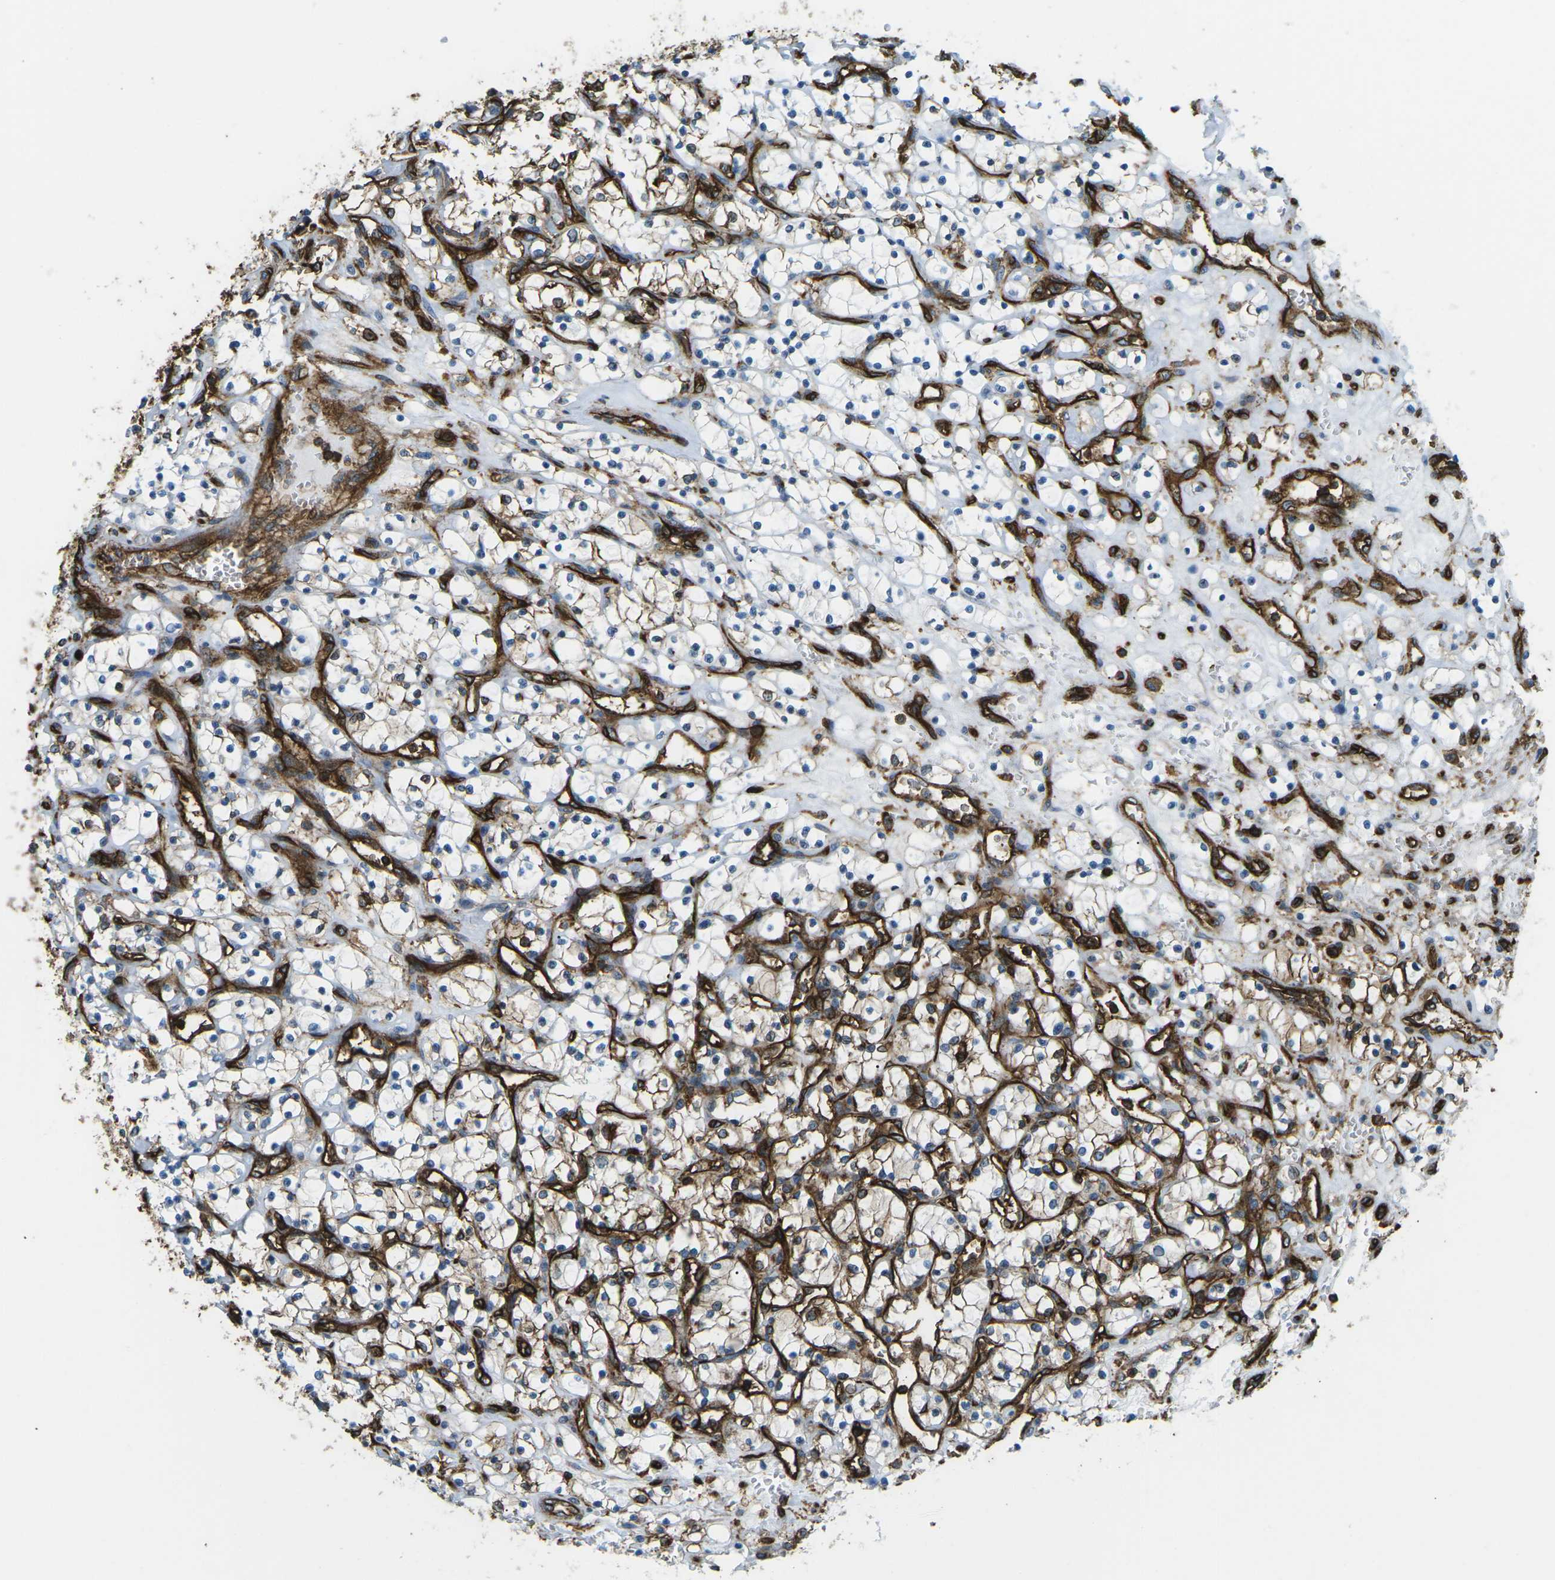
{"staining": {"intensity": "moderate", "quantity": "25%-75%", "location": "cytoplasmic/membranous"}, "tissue": "renal cancer", "cell_type": "Tumor cells", "image_type": "cancer", "snomed": [{"axis": "morphology", "description": "Adenocarcinoma, NOS"}, {"axis": "topography", "description": "Kidney"}], "caption": "There is medium levels of moderate cytoplasmic/membranous positivity in tumor cells of renal cancer (adenocarcinoma), as demonstrated by immunohistochemical staining (brown color).", "gene": "HLA-B", "patient": {"sex": "female", "age": 69}}